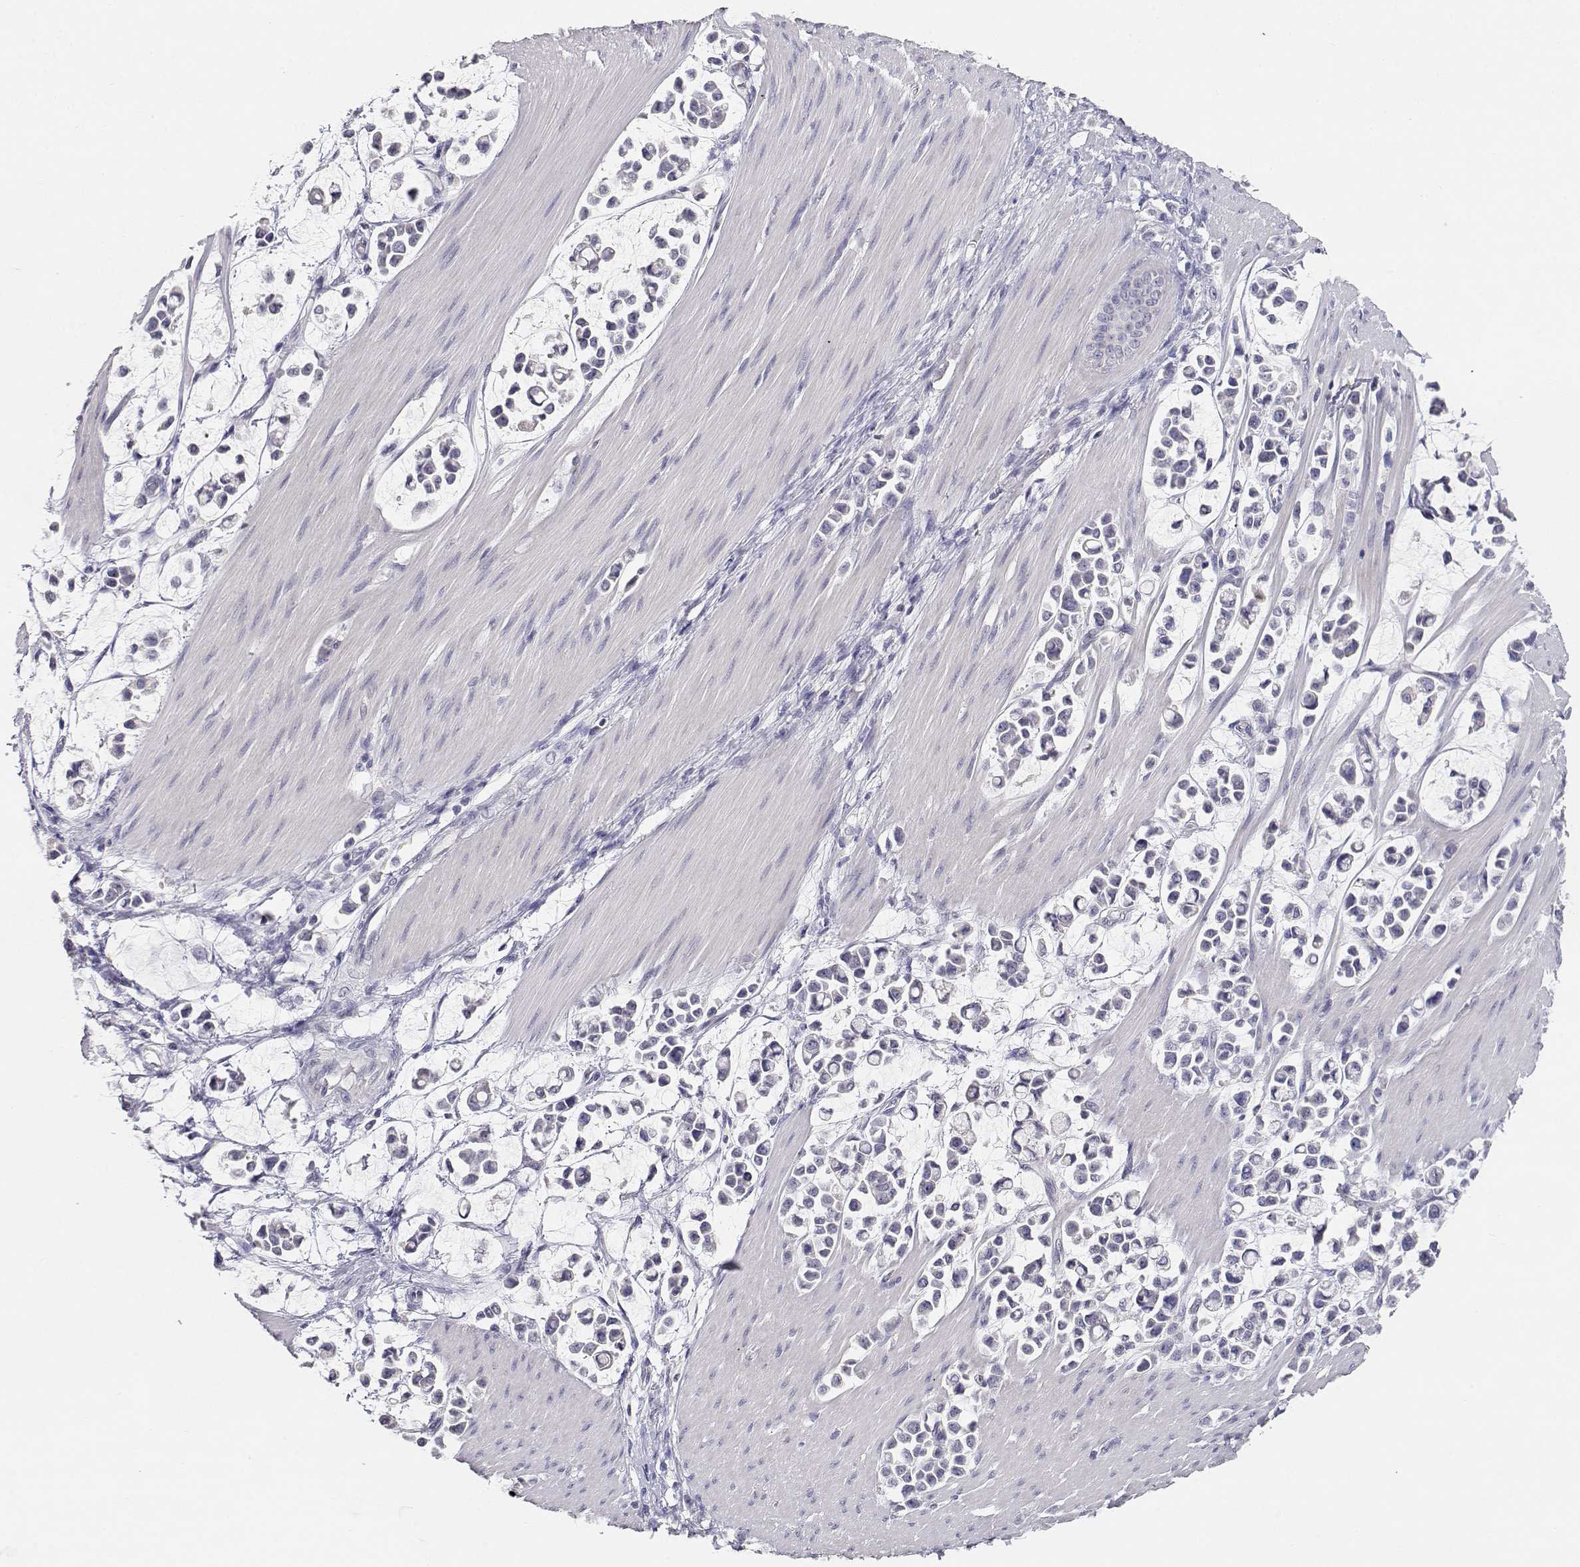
{"staining": {"intensity": "negative", "quantity": "none", "location": "none"}, "tissue": "stomach cancer", "cell_type": "Tumor cells", "image_type": "cancer", "snomed": [{"axis": "morphology", "description": "Adenocarcinoma, NOS"}, {"axis": "topography", "description": "Stomach"}], "caption": "Immunohistochemistry histopathology image of neoplastic tissue: stomach cancer (adenocarcinoma) stained with DAB (3,3'-diaminobenzidine) demonstrates no significant protein positivity in tumor cells. The staining is performed using DAB brown chromogen with nuclei counter-stained in using hematoxylin.", "gene": "ADA", "patient": {"sex": "male", "age": 82}}